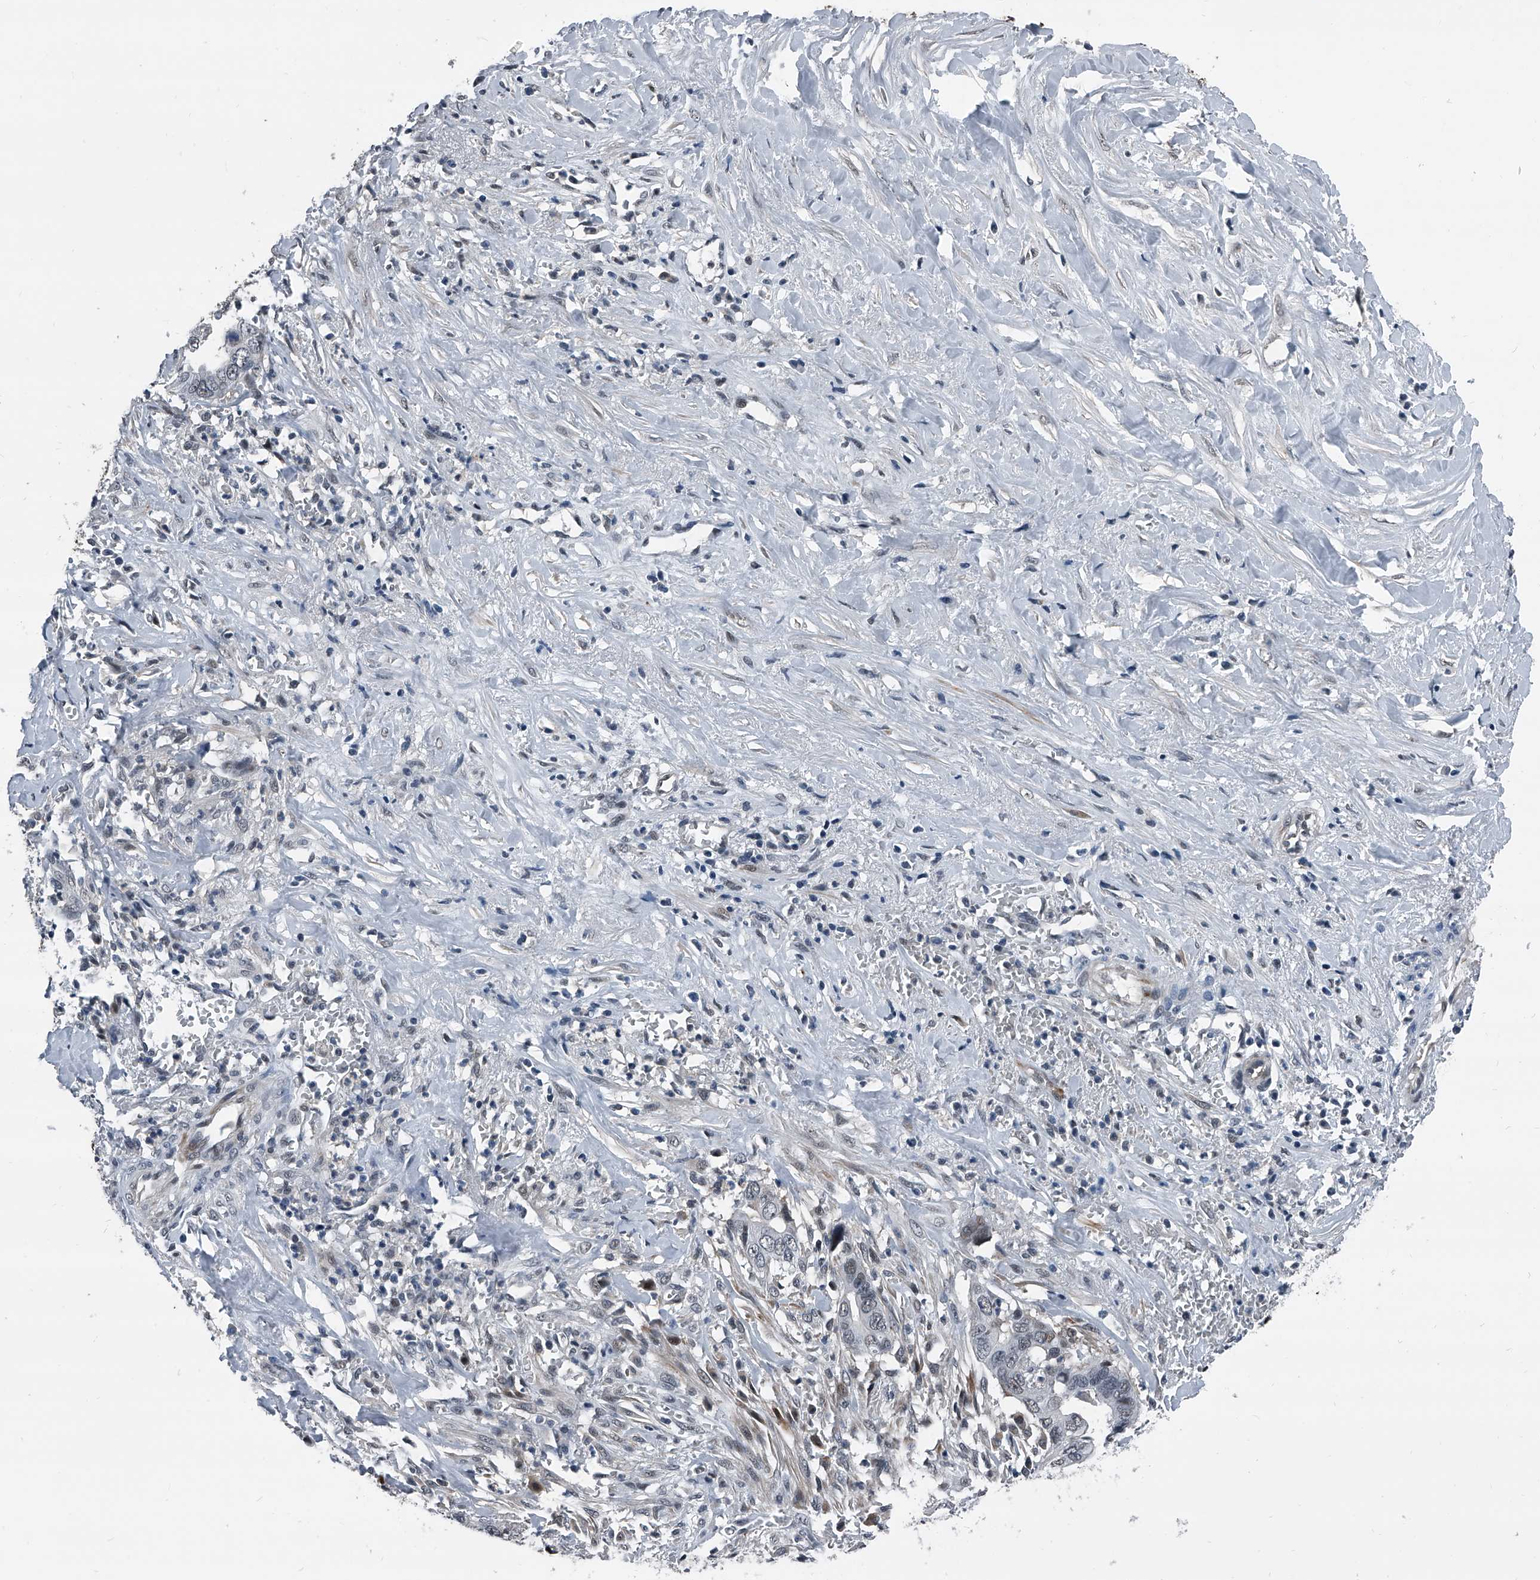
{"staining": {"intensity": "negative", "quantity": "none", "location": "none"}, "tissue": "liver cancer", "cell_type": "Tumor cells", "image_type": "cancer", "snomed": [{"axis": "morphology", "description": "Cholangiocarcinoma"}, {"axis": "topography", "description": "Liver"}], "caption": "A high-resolution histopathology image shows IHC staining of liver cancer (cholangiocarcinoma), which exhibits no significant expression in tumor cells.", "gene": "MEN1", "patient": {"sex": "female", "age": 79}}